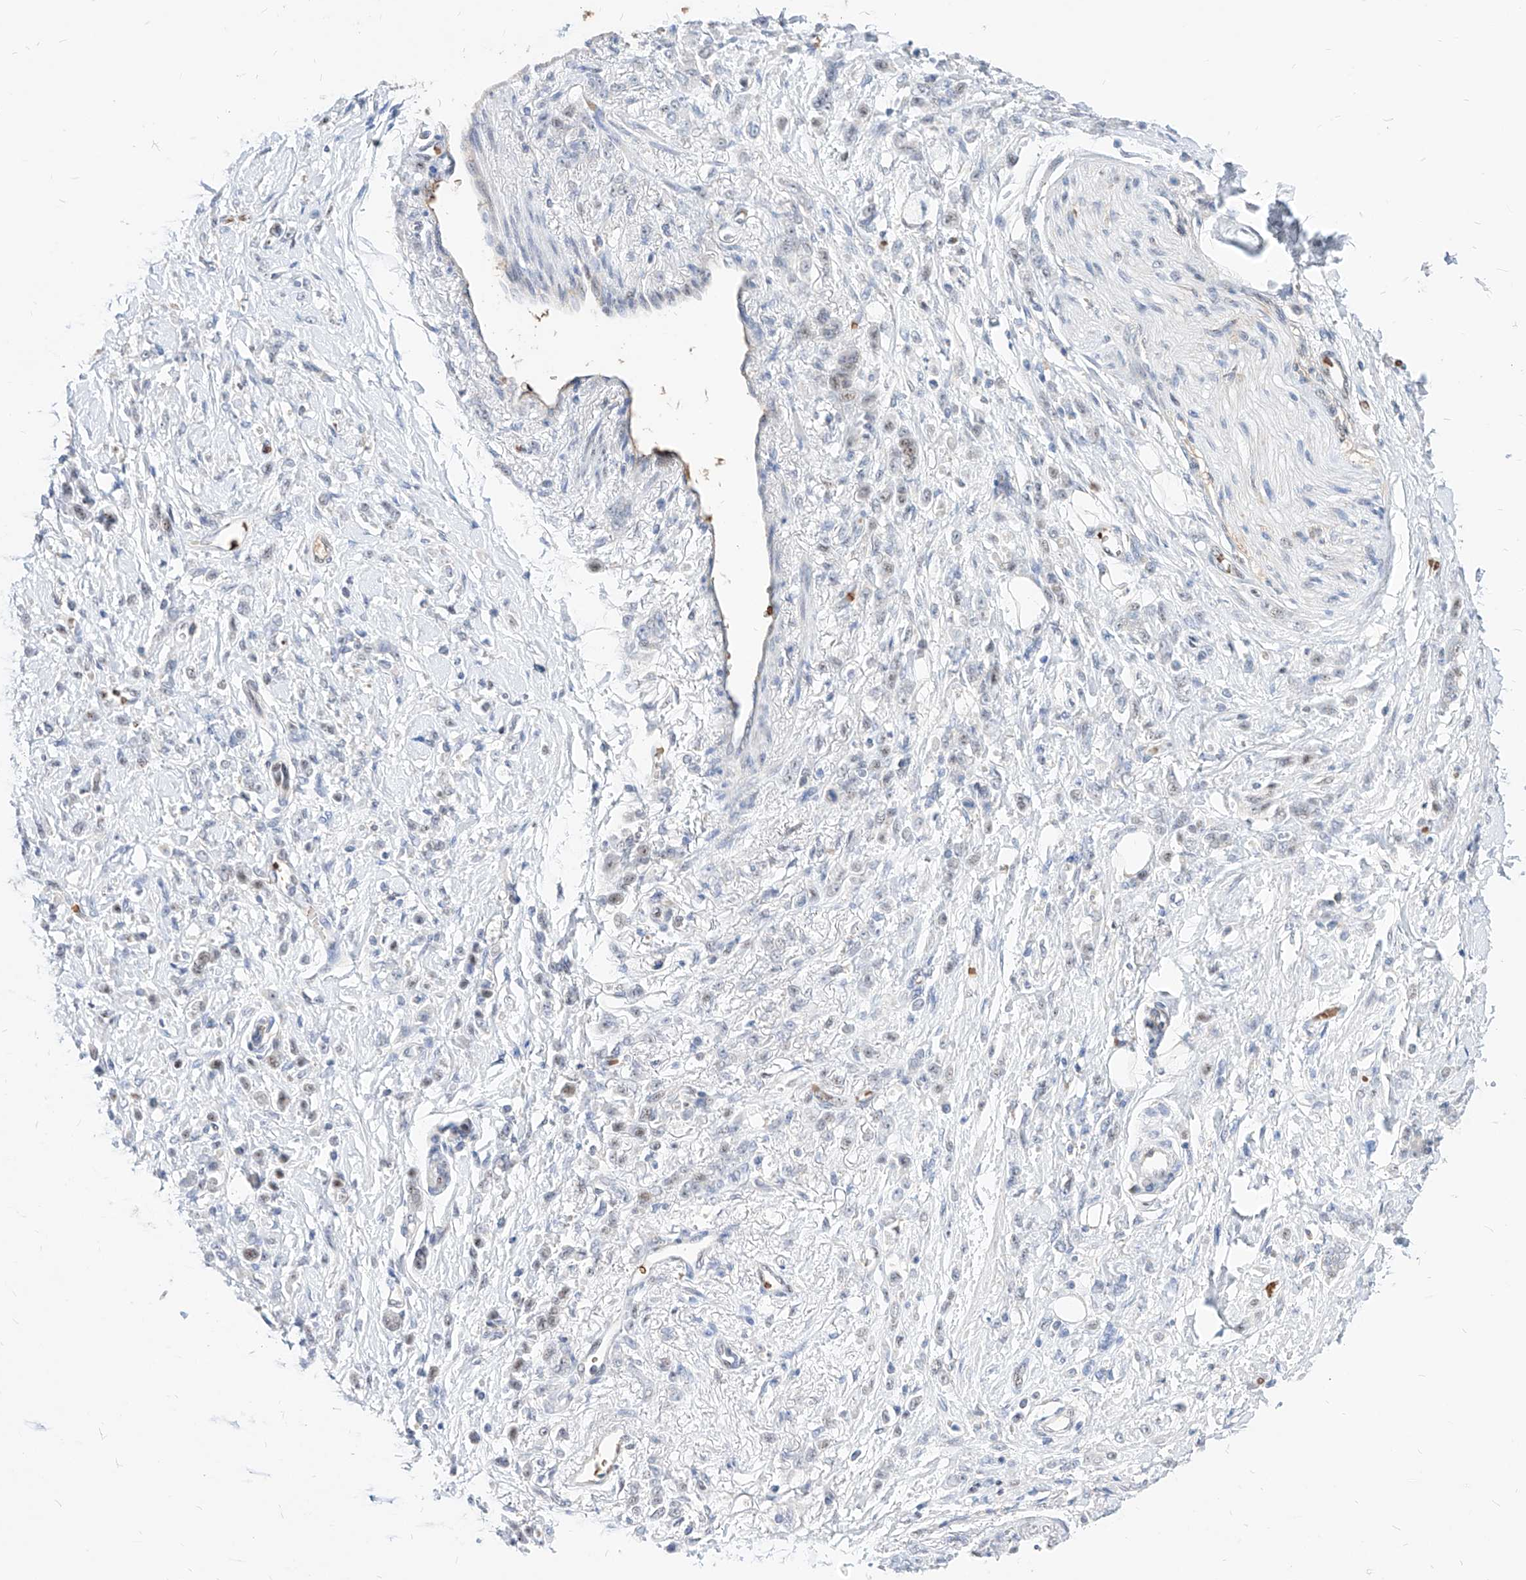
{"staining": {"intensity": "negative", "quantity": "none", "location": "none"}, "tissue": "stomach cancer", "cell_type": "Tumor cells", "image_type": "cancer", "snomed": [{"axis": "morphology", "description": "Normal tissue, NOS"}, {"axis": "morphology", "description": "Adenocarcinoma, NOS"}, {"axis": "topography", "description": "Stomach"}], "caption": "High power microscopy photomicrograph of an immunohistochemistry (IHC) photomicrograph of stomach adenocarcinoma, revealing no significant positivity in tumor cells.", "gene": "ZFP42", "patient": {"sex": "male", "age": 82}}